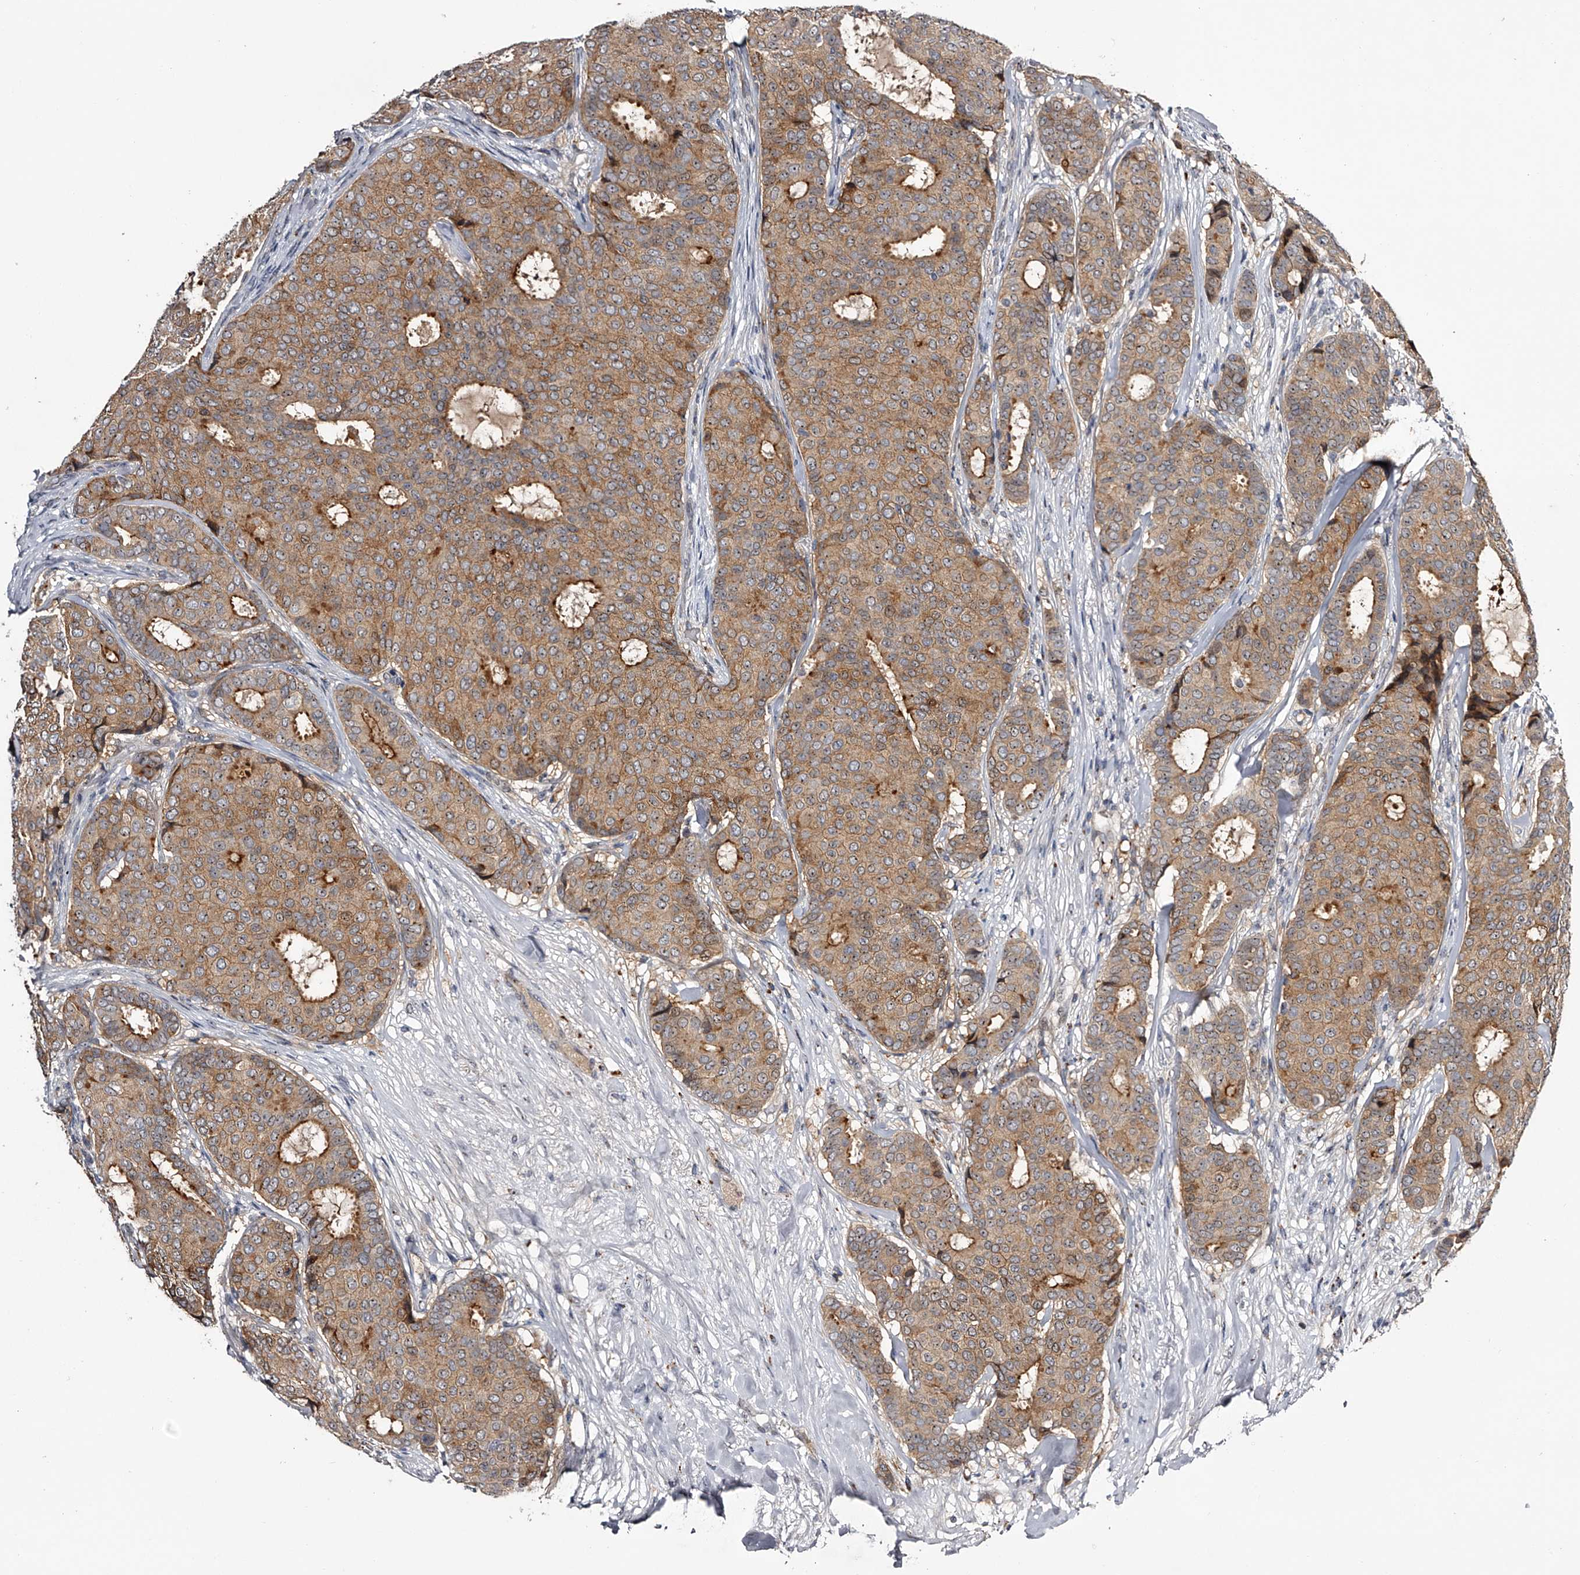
{"staining": {"intensity": "moderate", "quantity": ">75%", "location": "cytoplasmic/membranous"}, "tissue": "breast cancer", "cell_type": "Tumor cells", "image_type": "cancer", "snomed": [{"axis": "morphology", "description": "Duct carcinoma"}, {"axis": "topography", "description": "Breast"}], "caption": "DAB (3,3'-diaminobenzidine) immunohistochemical staining of human breast cancer (infiltrating ductal carcinoma) reveals moderate cytoplasmic/membranous protein expression in approximately >75% of tumor cells.", "gene": "MDN1", "patient": {"sex": "female", "age": 75}}